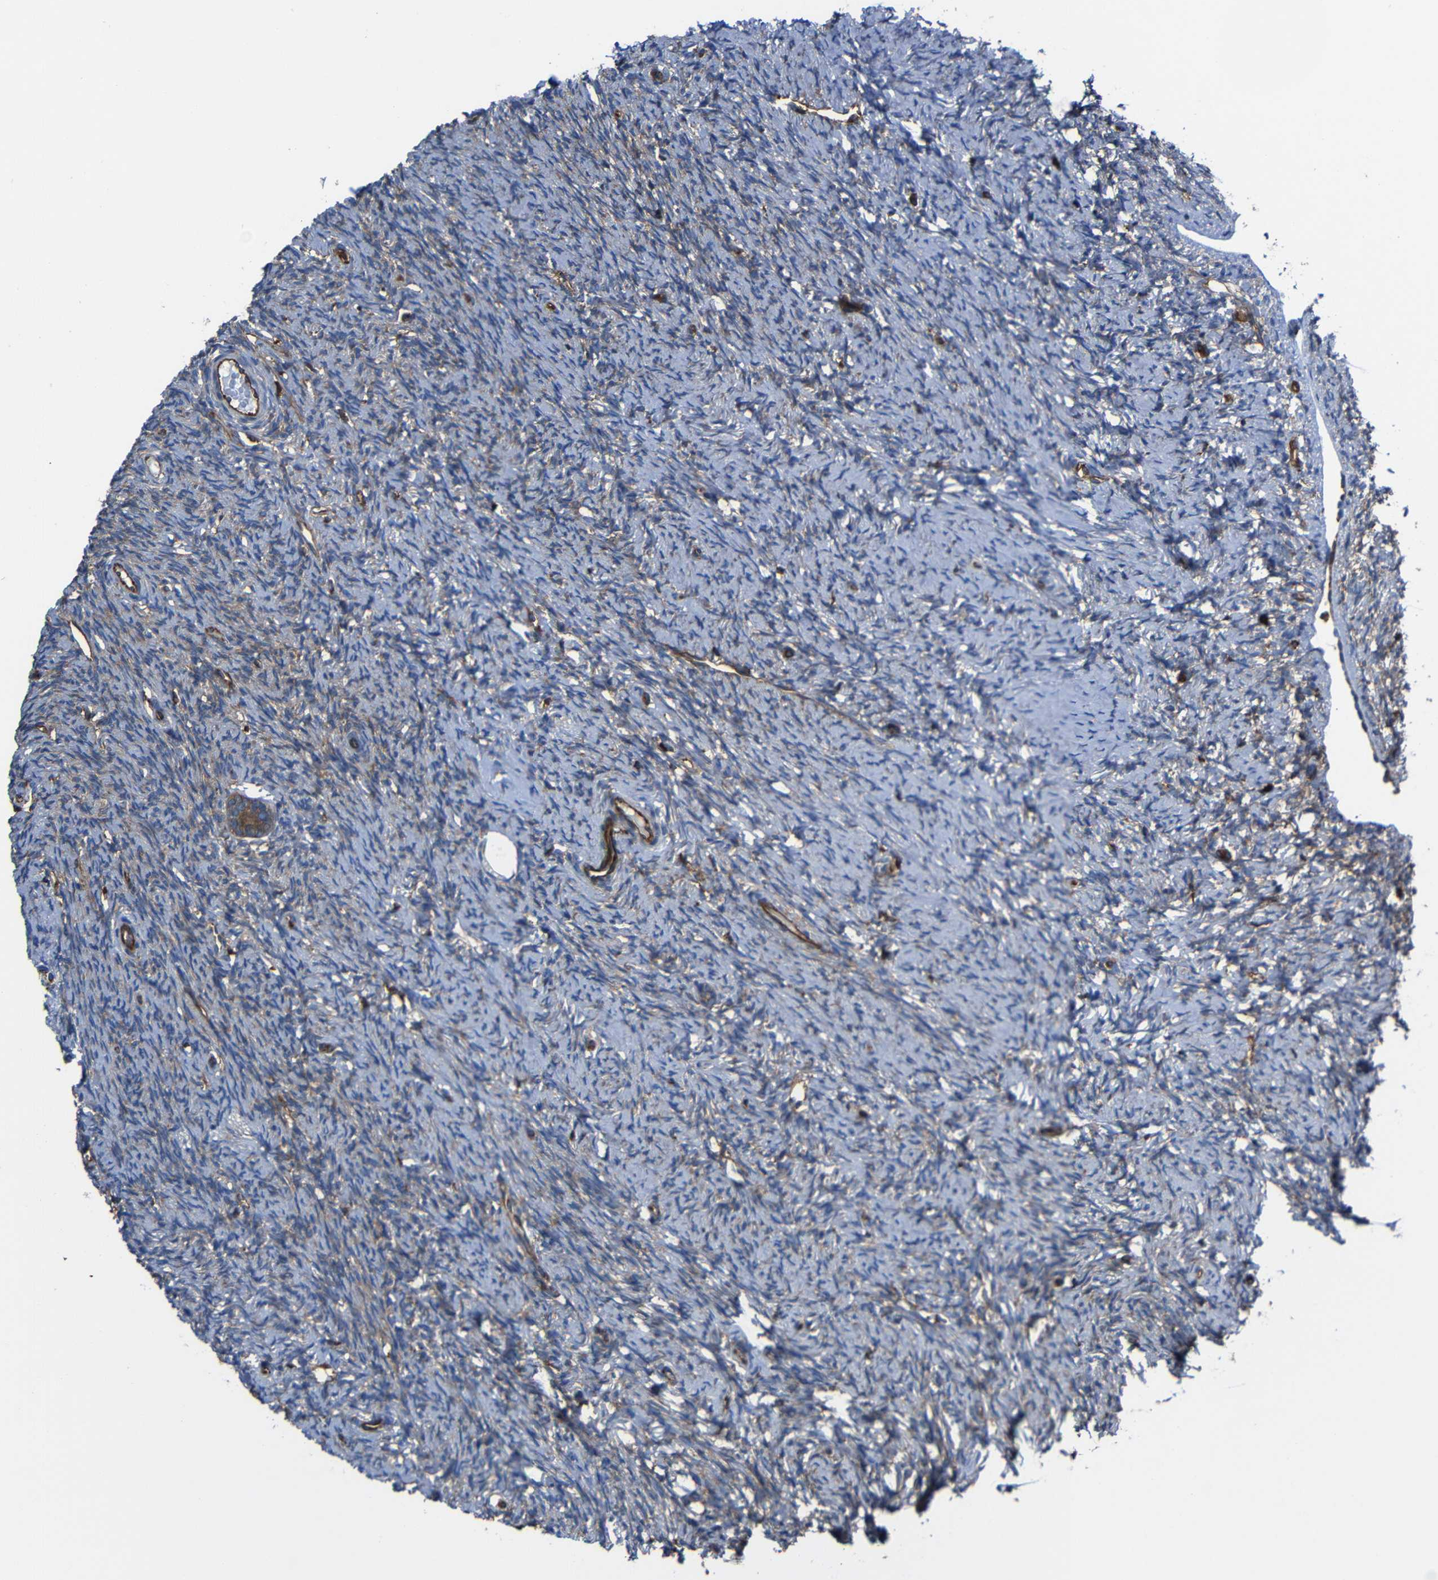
{"staining": {"intensity": "moderate", "quantity": ">75%", "location": "cytoplasmic/membranous"}, "tissue": "ovary", "cell_type": "Follicle cells", "image_type": "normal", "snomed": [{"axis": "morphology", "description": "Normal tissue, NOS"}, {"axis": "topography", "description": "Ovary"}], "caption": "Immunohistochemical staining of normal ovary exhibits moderate cytoplasmic/membranous protein staining in about >75% of follicle cells.", "gene": "ARHGEF1", "patient": {"sex": "female", "age": 33}}